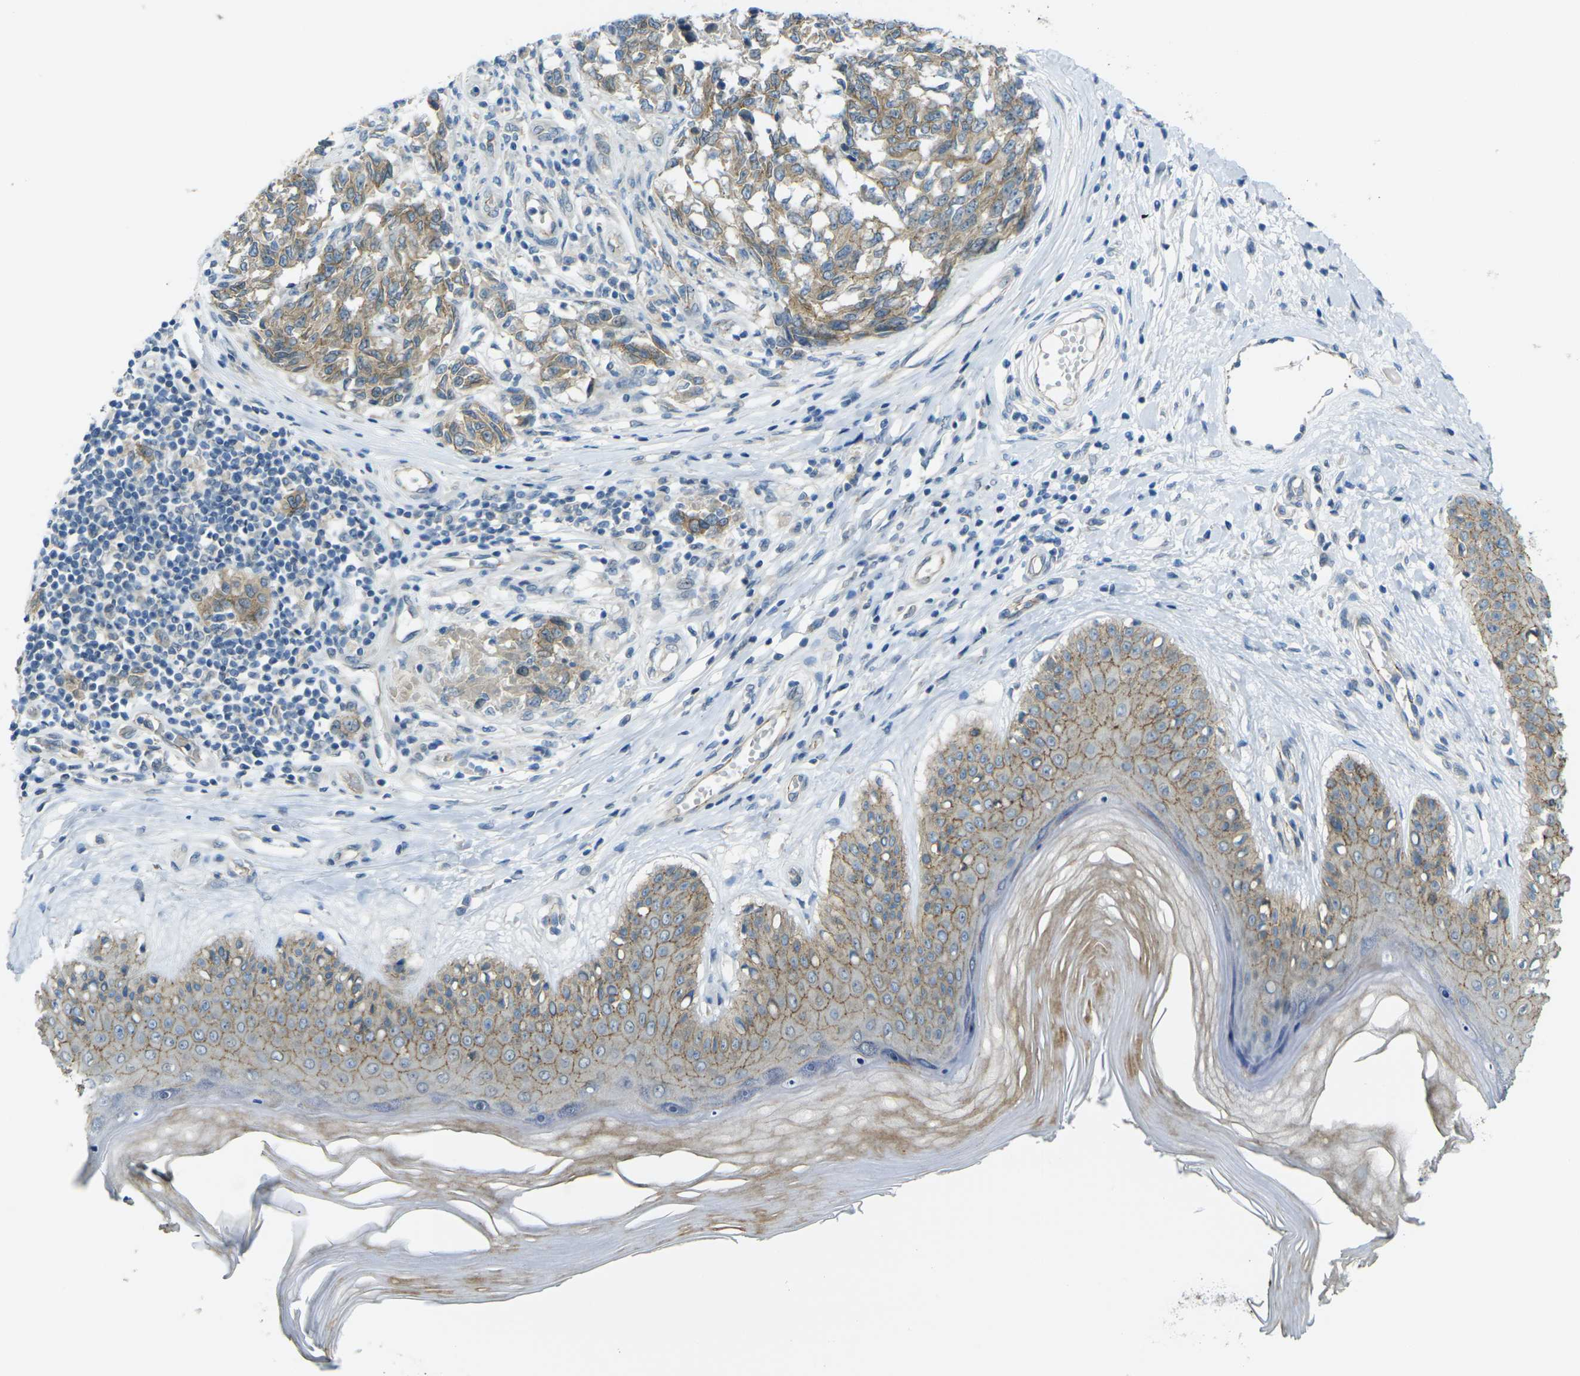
{"staining": {"intensity": "weak", "quantity": ">75%", "location": "cytoplasmic/membranous"}, "tissue": "melanoma", "cell_type": "Tumor cells", "image_type": "cancer", "snomed": [{"axis": "morphology", "description": "Malignant melanoma, NOS"}, {"axis": "topography", "description": "Skin"}], "caption": "Protein staining of melanoma tissue displays weak cytoplasmic/membranous staining in approximately >75% of tumor cells.", "gene": "RHBDD1", "patient": {"sex": "female", "age": 64}}